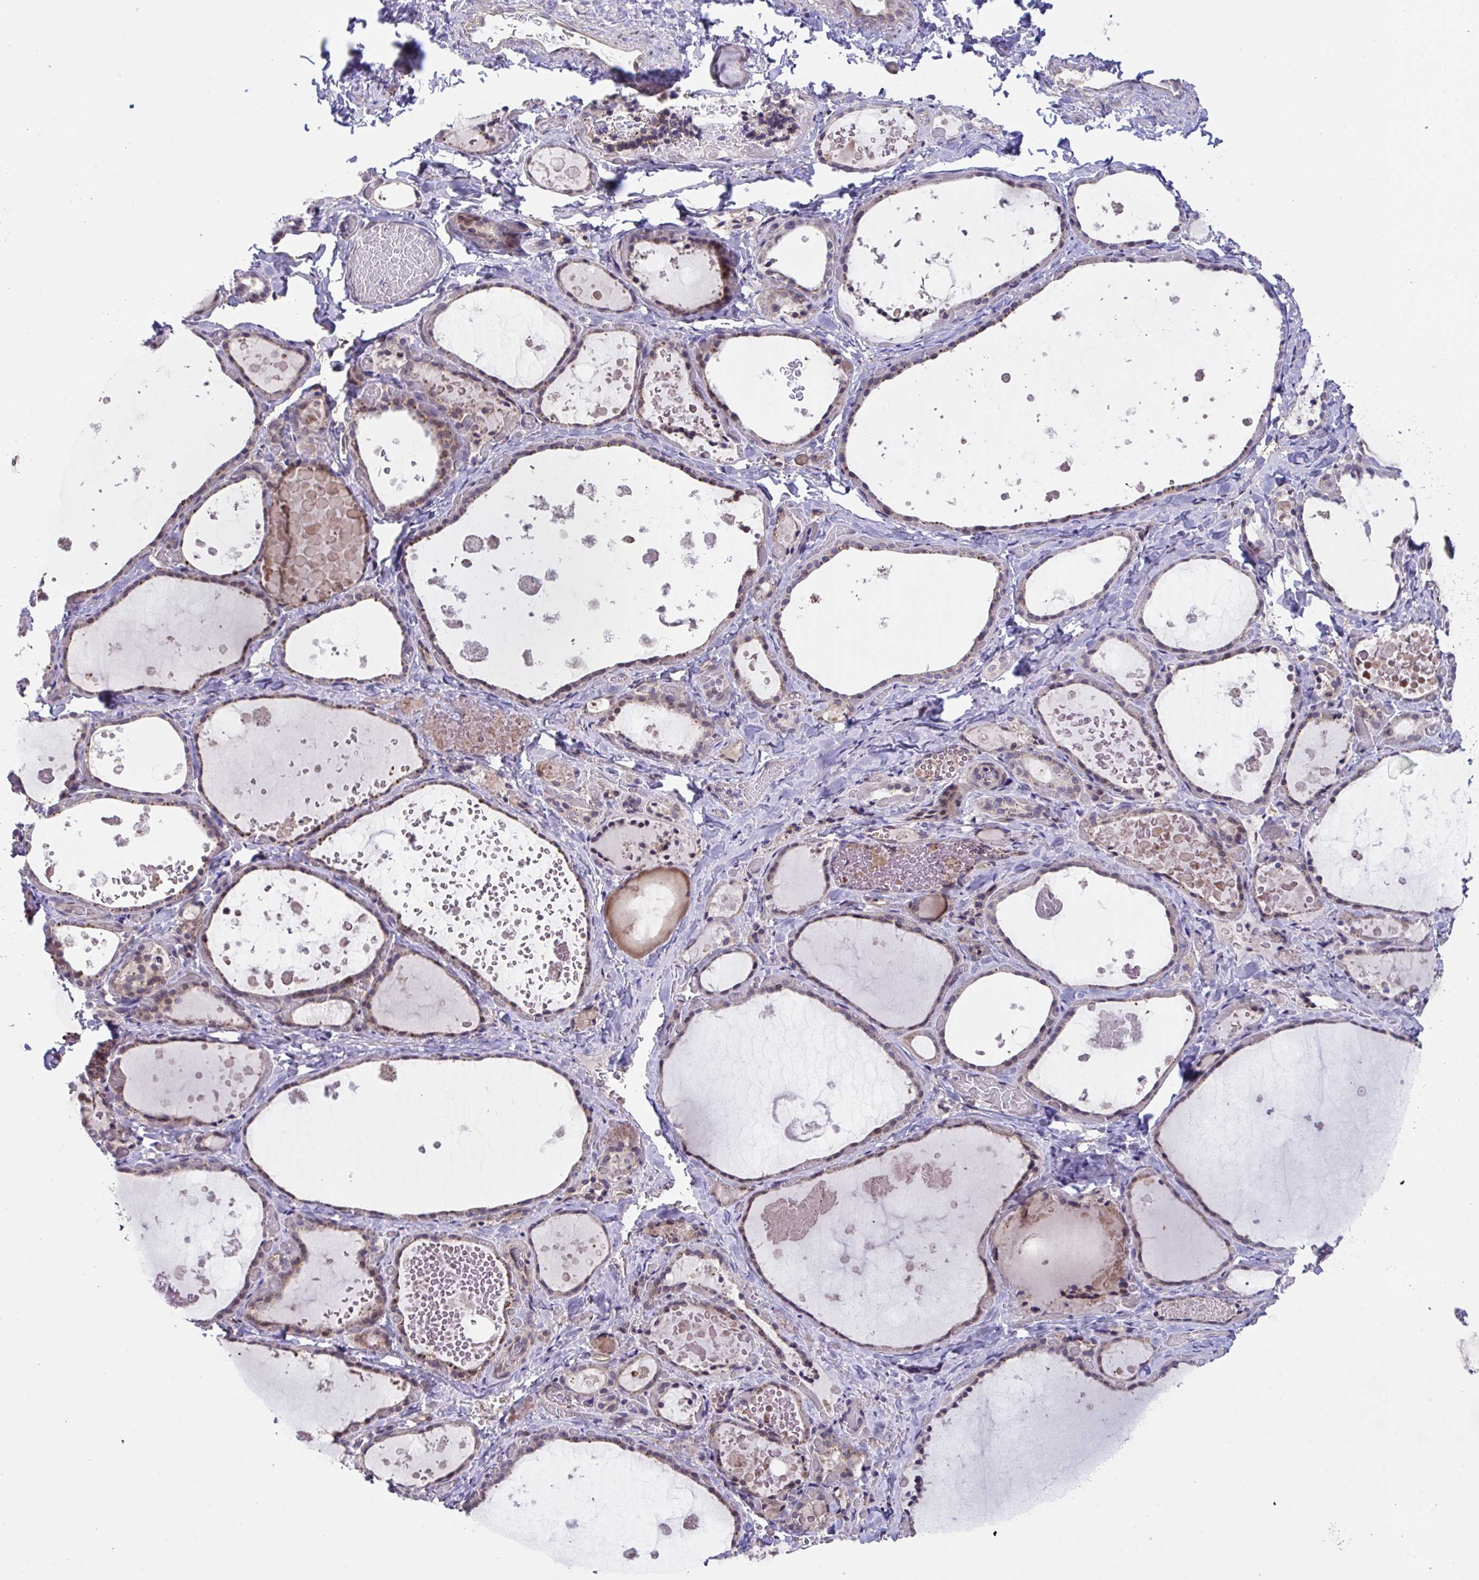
{"staining": {"intensity": "weak", "quantity": ">75%", "location": "cytoplasmic/membranous"}, "tissue": "thyroid gland", "cell_type": "Glandular cells", "image_type": "normal", "snomed": [{"axis": "morphology", "description": "Normal tissue, NOS"}, {"axis": "topography", "description": "Thyroid gland"}], "caption": "Immunohistochemistry (DAB) staining of benign thyroid gland demonstrates weak cytoplasmic/membranous protein positivity in approximately >75% of glandular cells.", "gene": "RHOXF1", "patient": {"sex": "female", "age": 56}}